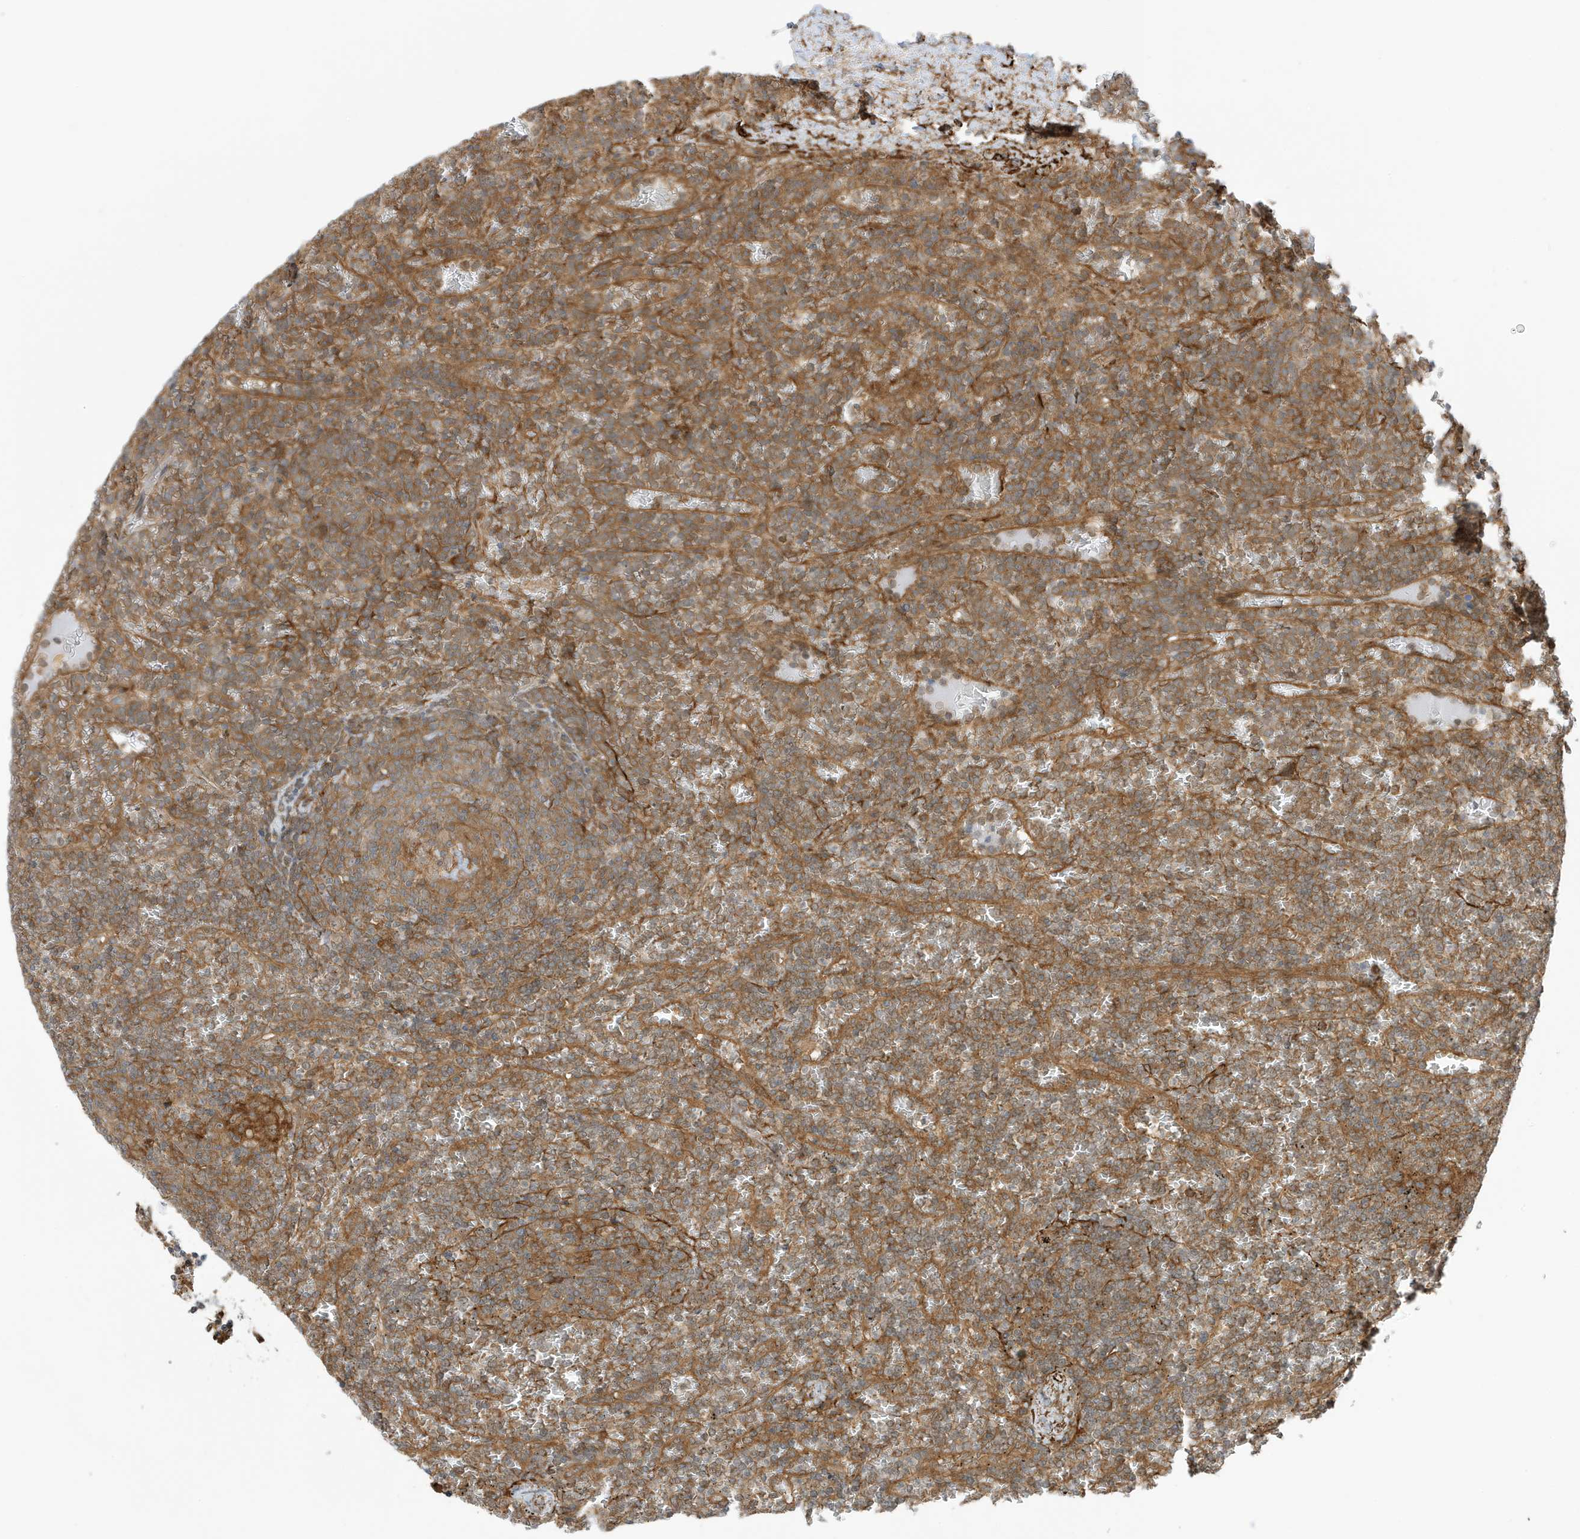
{"staining": {"intensity": "moderate", "quantity": ">75%", "location": "cytoplasmic/membranous"}, "tissue": "lymphoma", "cell_type": "Tumor cells", "image_type": "cancer", "snomed": [{"axis": "morphology", "description": "Malignant lymphoma, non-Hodgkin's type, Low grade"}, {"axis": "topography", "description": "Spleen"}], "caption": "Lymphoma was stained to show a protein in brown. There is medium levels of moderate cytoplasmic/membranous expression in approximately >75% of tumor cells.", "gene": "CDC42EP3", "patient": {"sex": "female", "age": 19}}